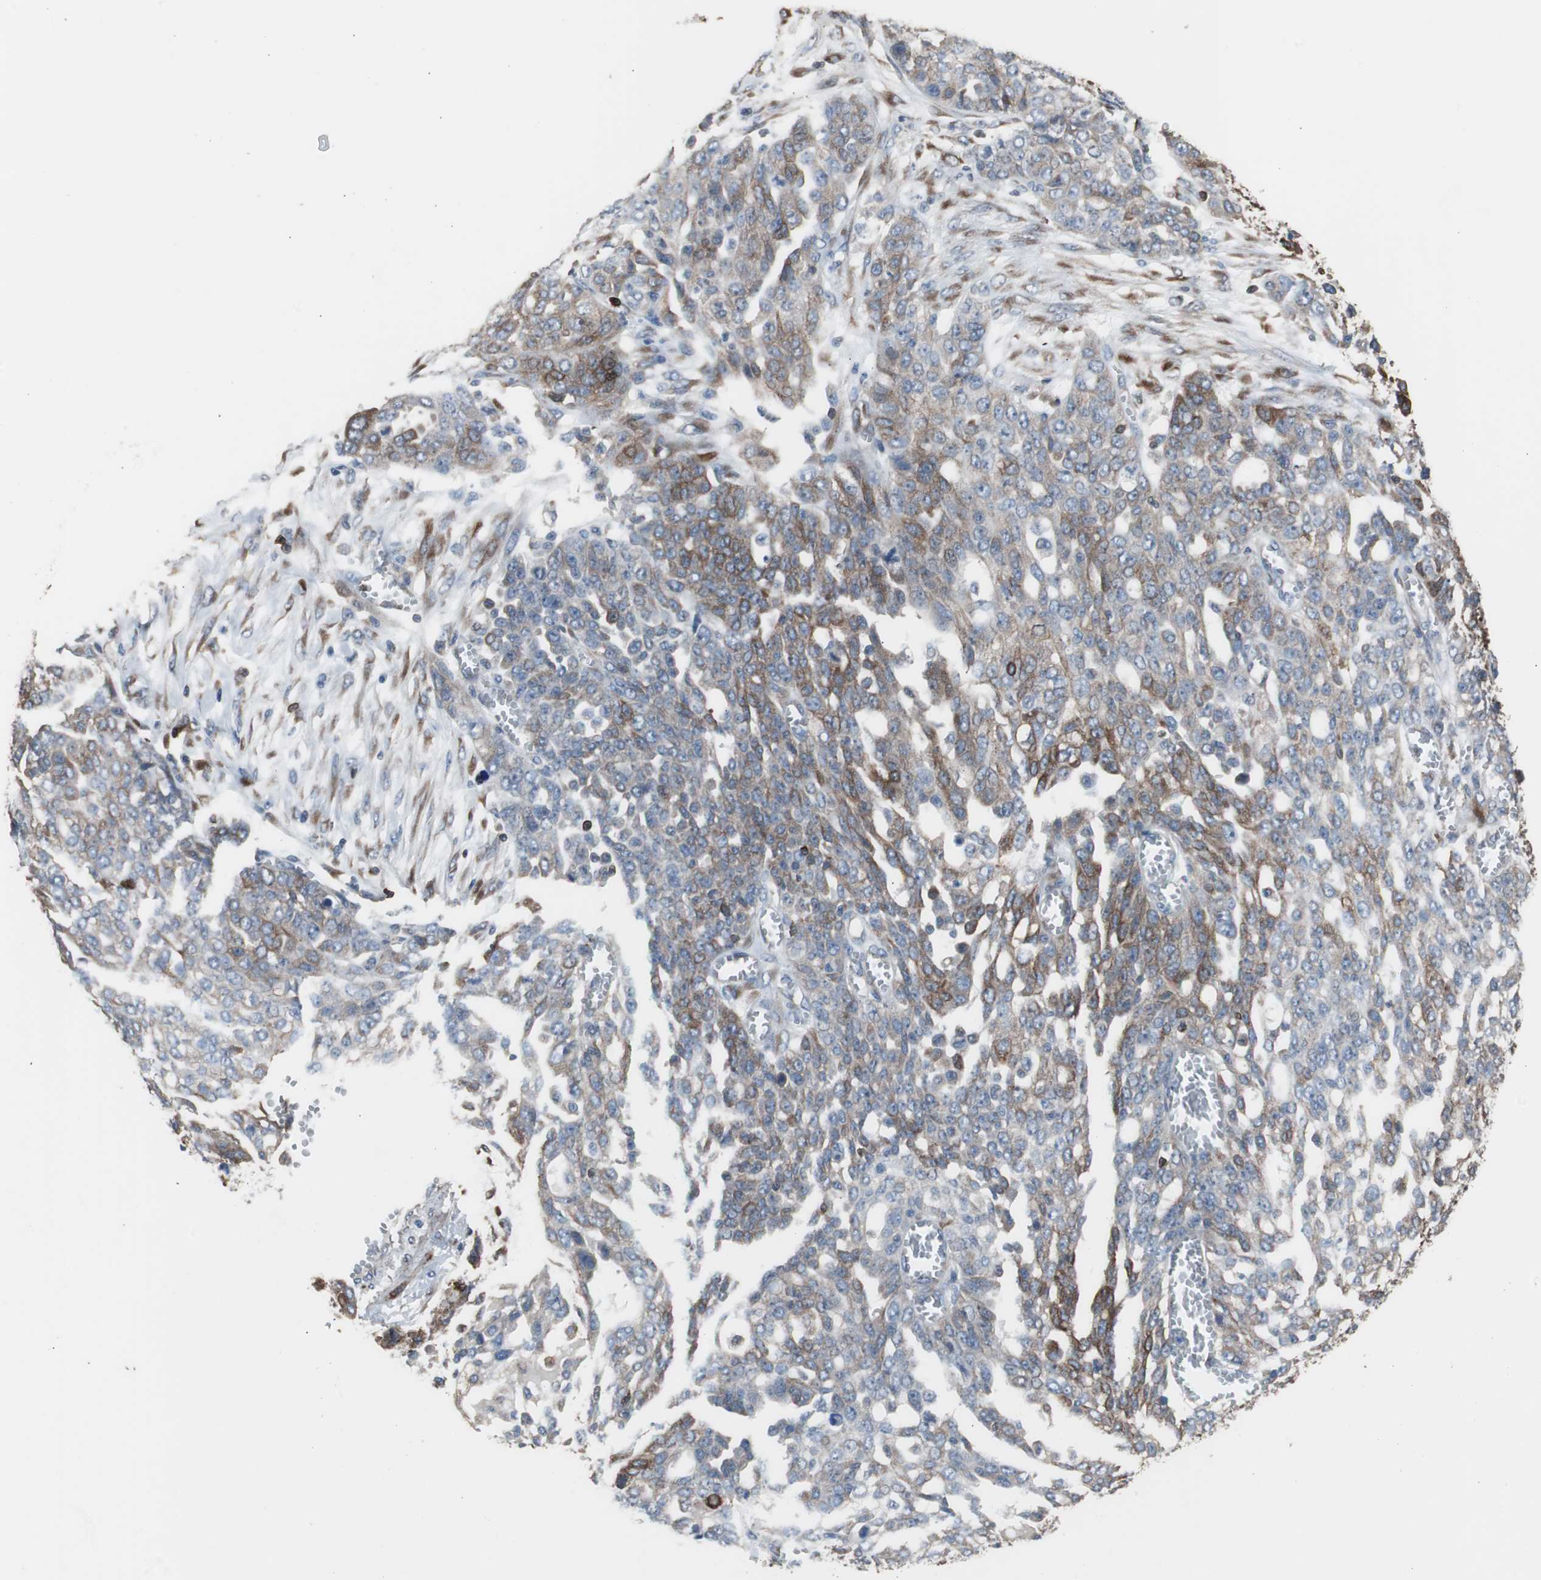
{"staining": {"intensity": "moderate", "quantity": "25%-75%", "location": "cytoplasmic/membranous"}, "tissue": "ovarian cancer", "cell_type": "Tumor cells", "image_type": "cancer", "snomed": [{"axis": "morphology", "description": "Cystadenocarcinoma, serous, NOS"}, {"axis": "topography", "description": "Soft tissue"}, {"axis": "topography", "description": "Ovary"}], "caption": "The micrograph shows a brown stain indicating the presence of a protein in the cytoplasmic/membranous of tumor cells in ovarian cancer. Using DAB (3,3'-diaminobenzidine) (brown) and hematoxylin (blue) stains, captured at high magnification using brightfield microscopy.", "gene": "PBXIP1", "patient": {"sex": "female", "age": 57}}